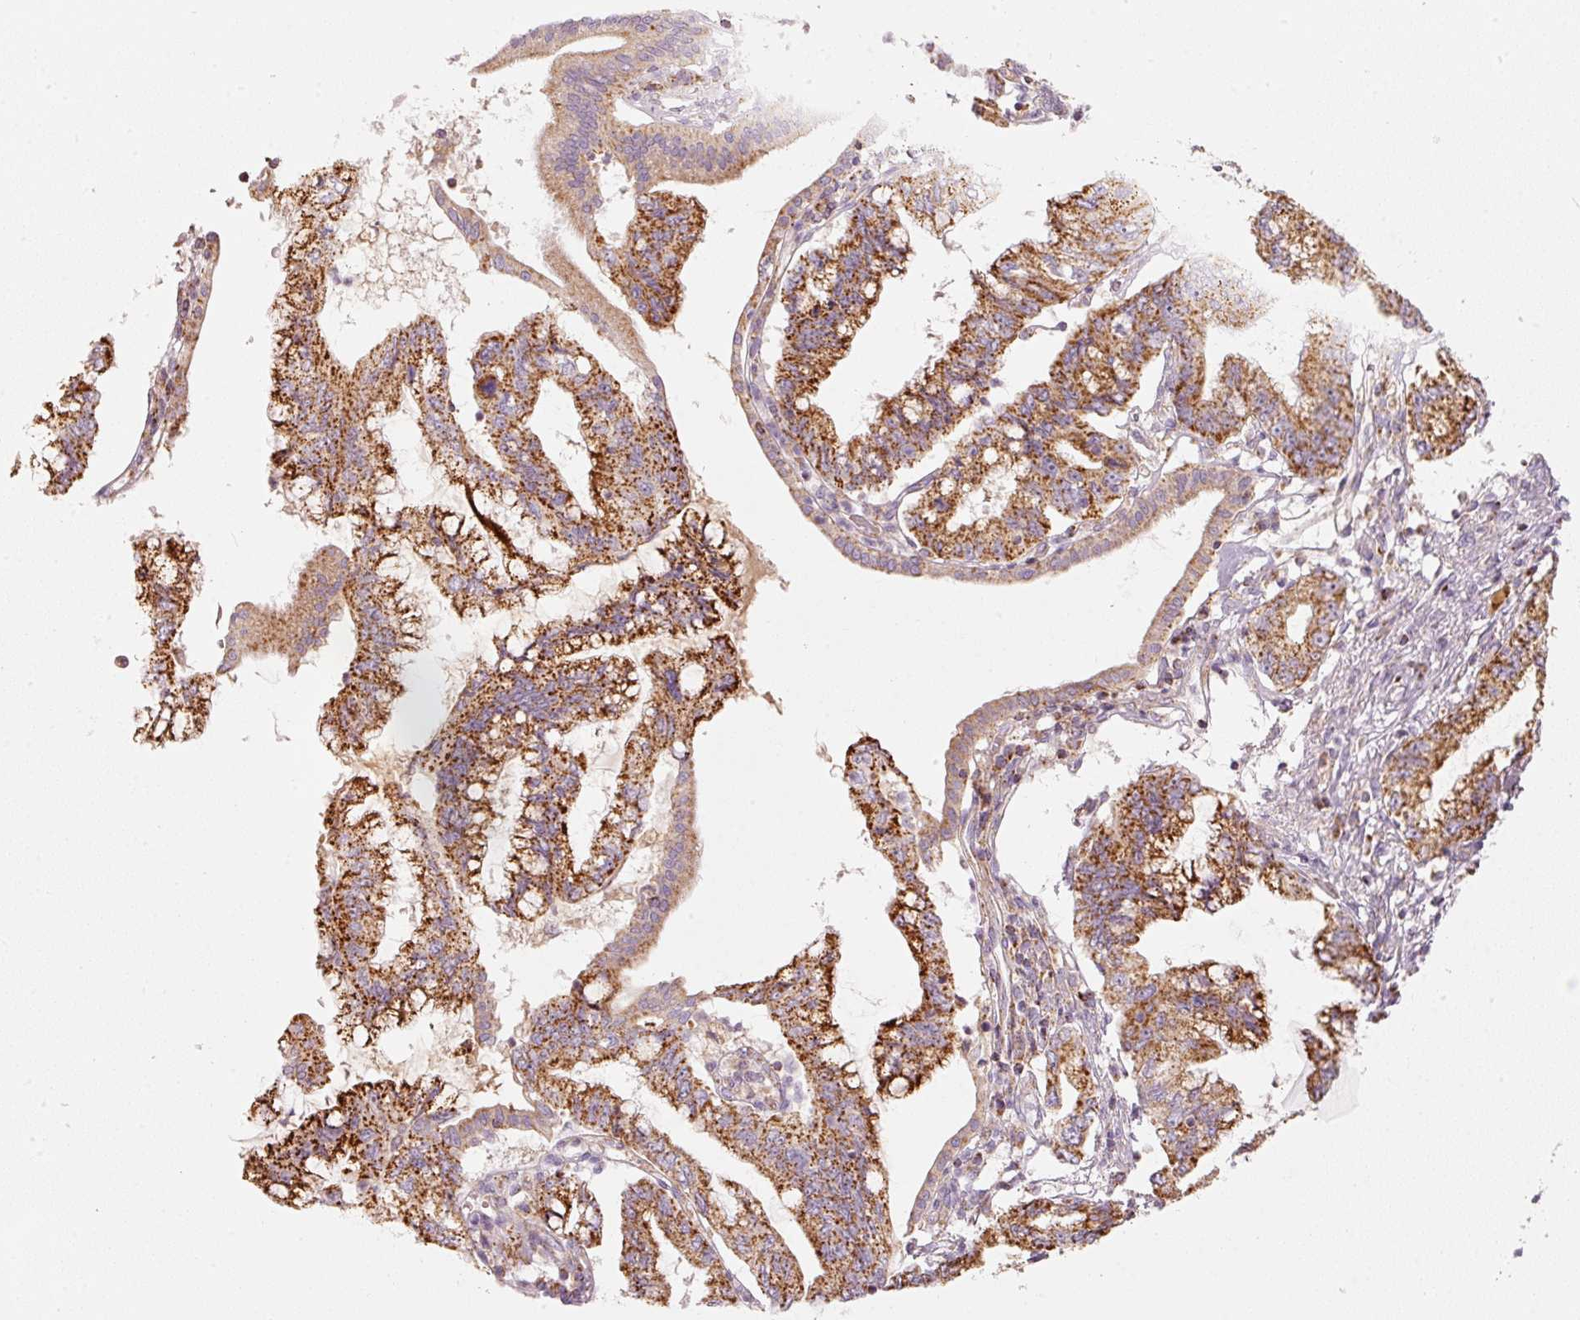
{"staining": {"intensity": "strong", "quantity": ">75%", "location": "cytoplasmic/membranous"}, "tissue": "pancreatic cancer", "cell_type": "Tumor cells", "image_type": "cancer", "snomed": [{"axis": "morphology", "description": "Adenocarcinoma, NOS"}, {"axis": "topography", "description": "Pancreas"}], "caption": "Human adenocarcinoma (pancreatic) stained with a brown dye reveals strong cytoplasmic/membranous positive expression in about >75% of tumor cells.", "gene": "C17orf98", "patient": {"sex": "female", "age": 73}}